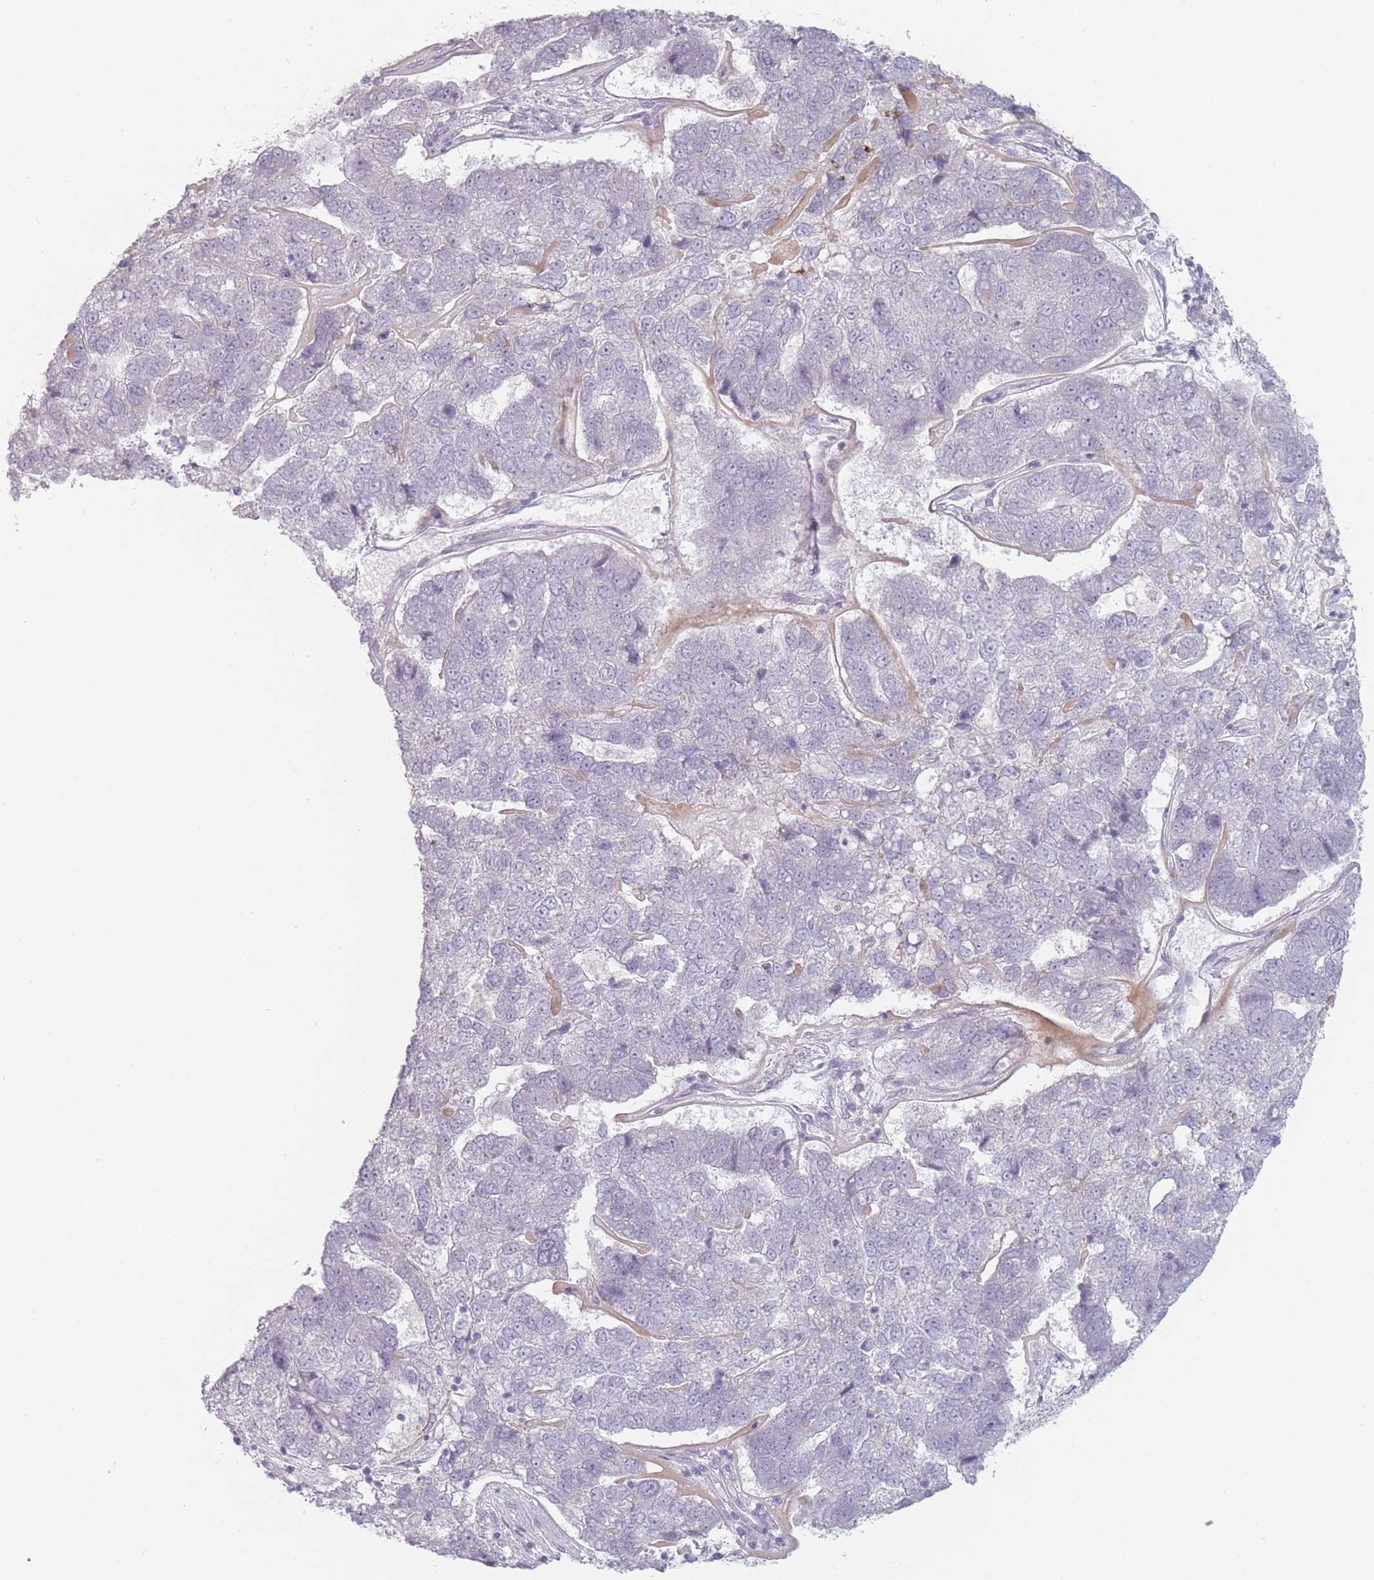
{"staining": {"intensity": "negative", "quantity": "none", "location": "none"}, "tissue": "pancreatic cancer", "cell_type": "Tumor cells", "image_type": "cancer", "snomed": [{"axis": "morphology", "description": "Adenocarcinoma, NOS"}, {"axis": "topography", "description": "Pancreas"}], "caption": "A high-resolution photomicrograph shows IHC staining of pancreatic adenocarcinoma, which reveals no significant positivity in tumor cells.", "gene": "RASL10B", "patient": {"sex": "female", "age": 61}}